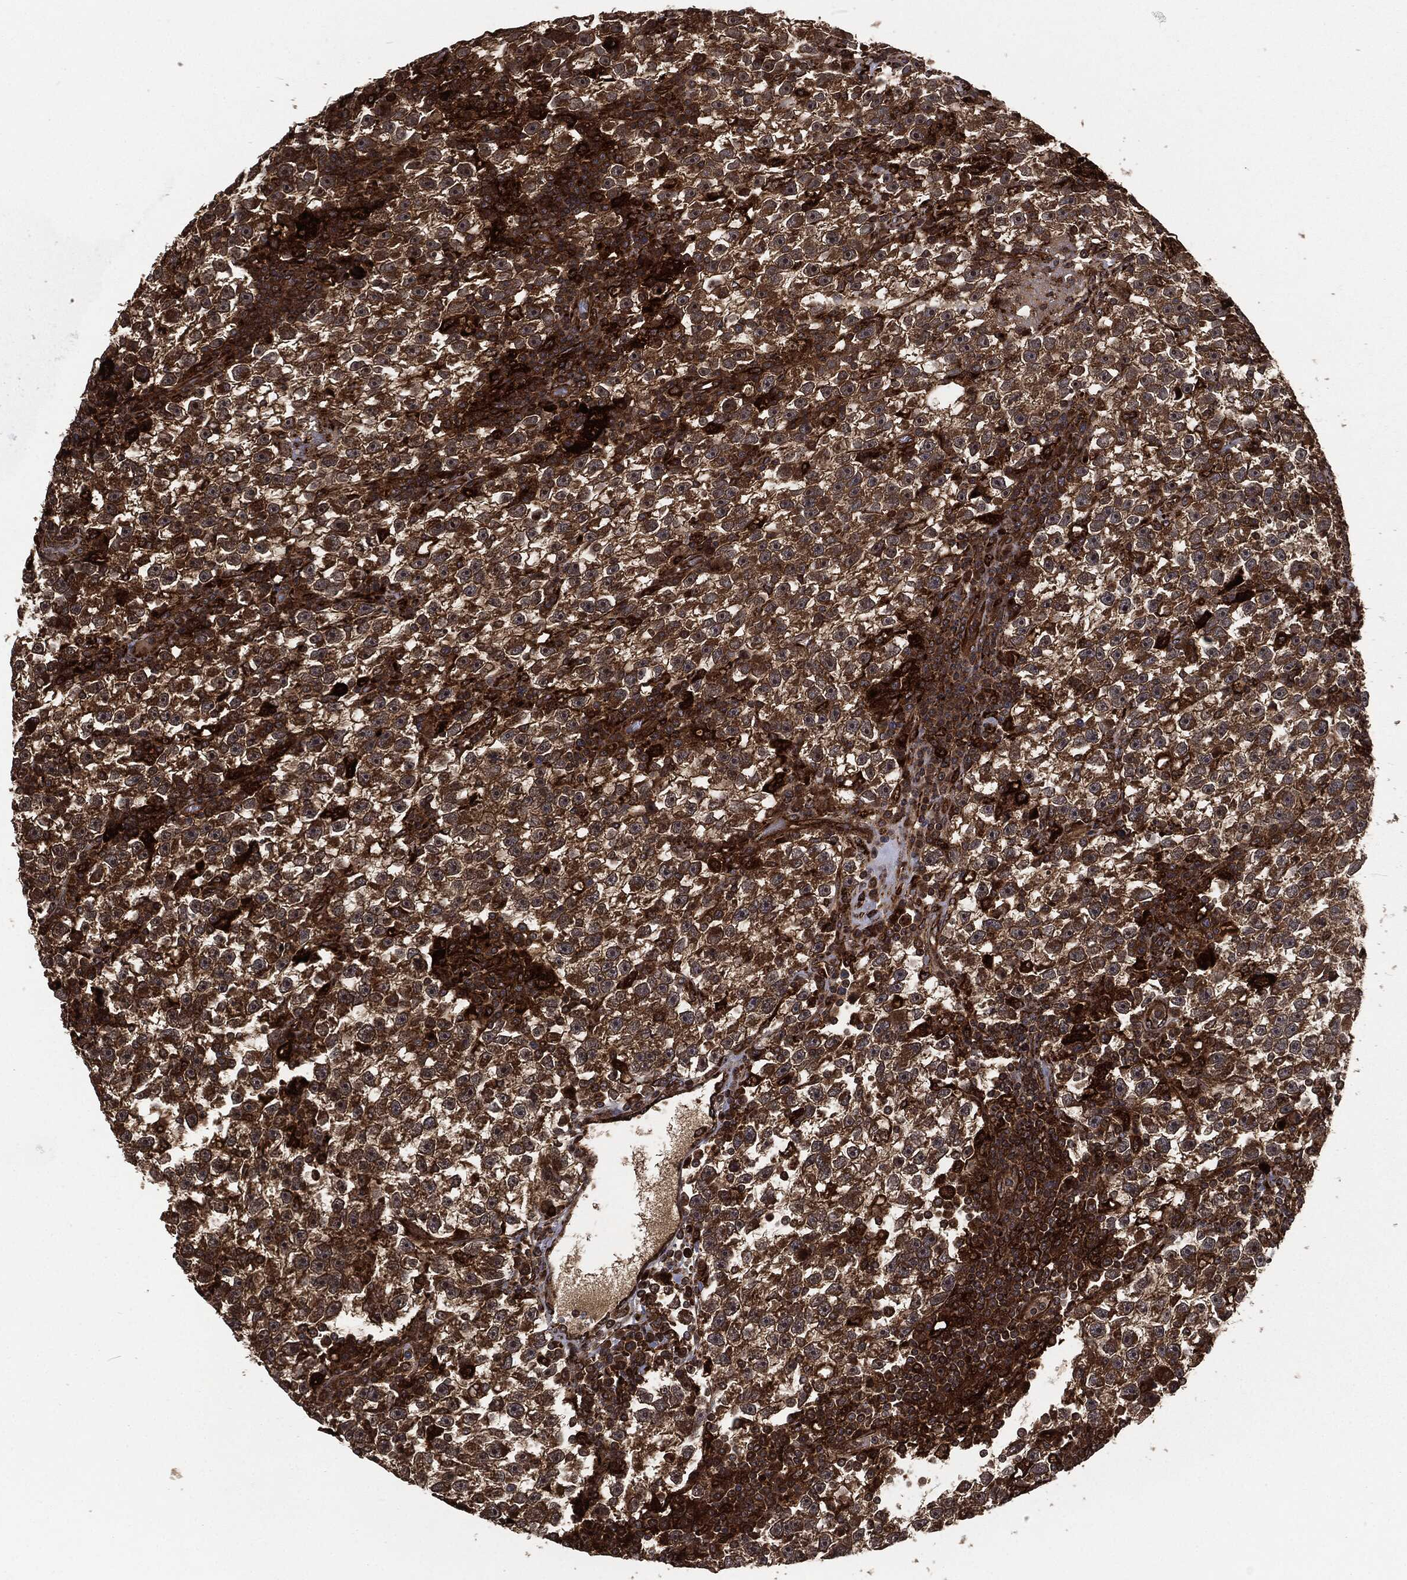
{"staining": {"intensity": "strong", "quantity": ">75%", "location": "cytoplasmic/membranous"}, "tissue": "testis cancer", "cell_type": "Tumor cells", "image_type": "cancer", "snomed": [{"axis": "morphology", "description": "Seminoma, NOS"}, {"axis": "topography", "description": "Testis"}], "caption": "Immunohistochemistry micrograph of neoplastic tissue: human seminoma (testis) stained using immunohistochemistry (IHC) displays high levels of strong protein expression localized specifically in the cytoplasmic/membranous of tumor cells, appearing as a cytoplasmic/membranous brown color.", "gene": "RFTN1", "patient": {"sex": "male", "age": 47}}